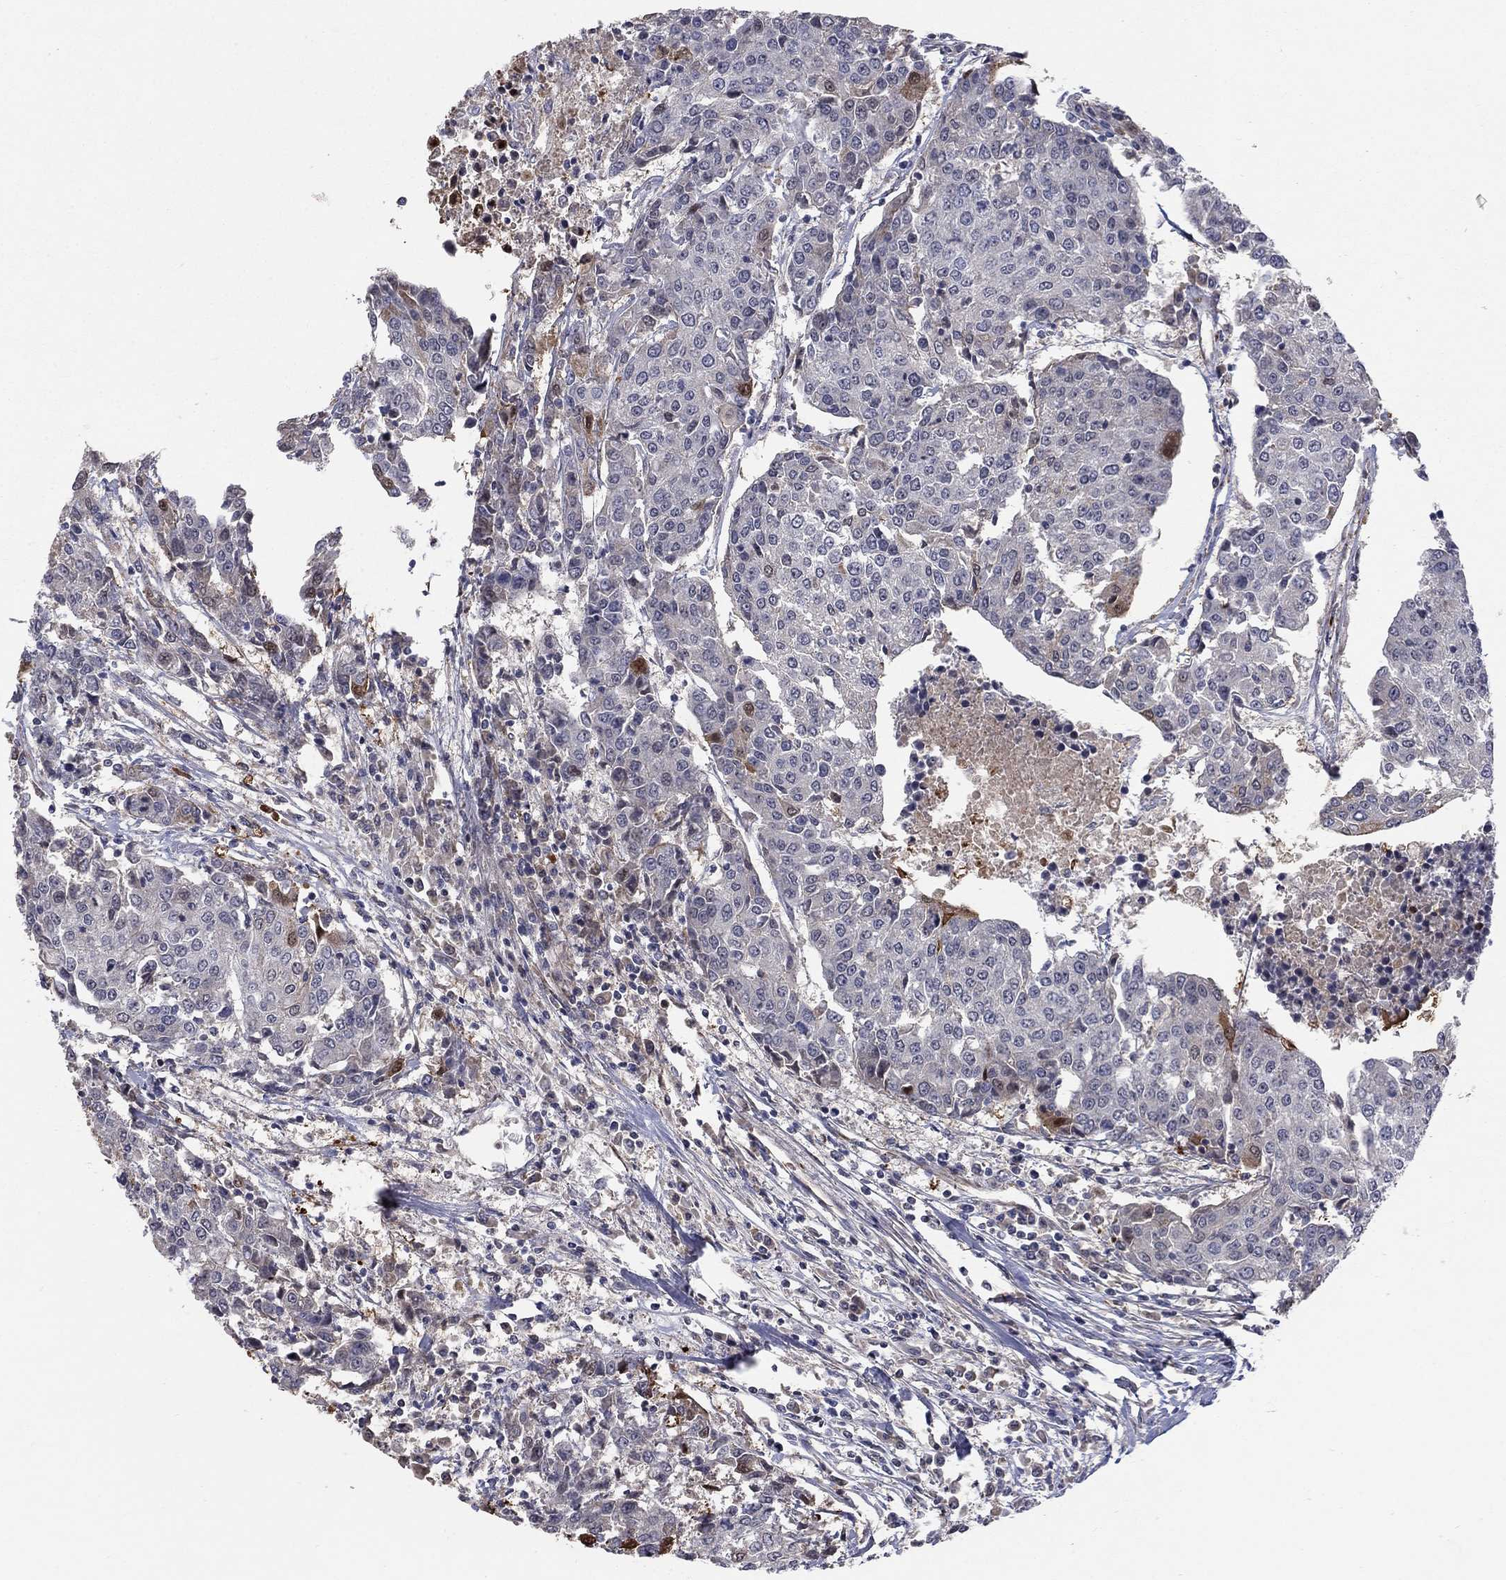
{"staining": {"intensity": "moderate", "quantity": "<25%", "location": "nuclear"}, "tissue": "urothelial cancer", "cell_type": "Tumor cells", "image_type": "cancer", "snomed": [{"axis": "morphology", "description": "Urothelial carcinoma, High grade"}, {"axis": "topography", "description": "Urinary bladder"}], "caption": "Immunohistochemistry staining of urothelial cancer, which reveals low levels of moderate nuclear positivity in about <25% of tumor cells indicating moderate nuclear protein expression. The staining was performed using DAB (brown) for protein detection and nuclei were counterstained in hematoxylin (blue).", "gene": "MSRA", "patient": {"sex": "female", "age": 85}}